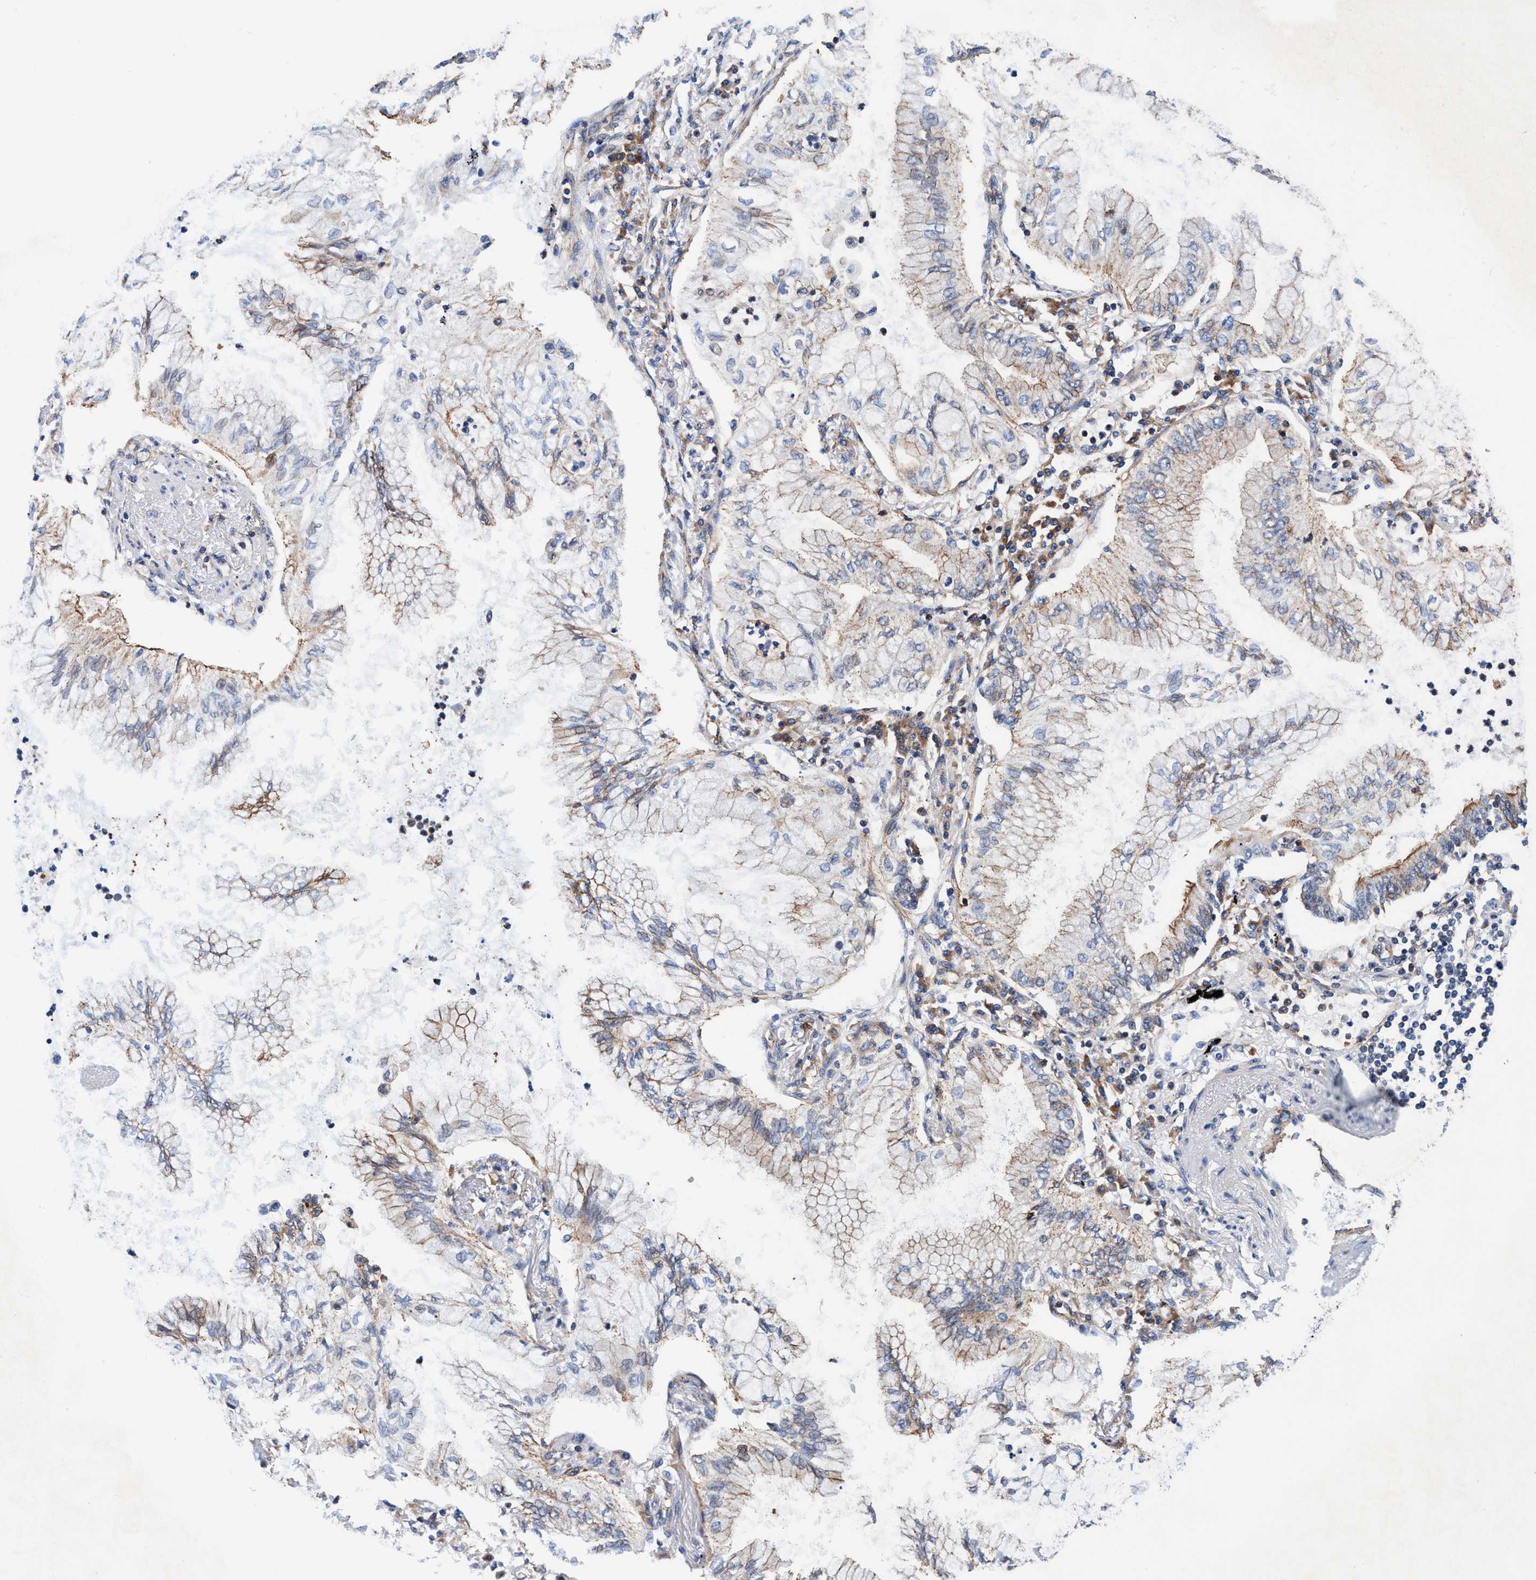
{"staining": {"intensity": "weak", "quantity": "25%-75%", "location": "cytoplasmic/membranous"}, "tissue": "lung cancer", "cell_type": "Tumor cells", "image_type": "cancer", "snomed": [{"axis": "morphology", "description": "Normal tissue, NOS"}, {"axis": "morphology", "description": "Adenocarcinoma, NOS"}, {"axis": "topography", "description": "Bronchus"}, {"axis": "topography", "description": "Lung"}], "caption": "Brown immunohistochemical staining in human lung cancer reveals weak cytoplasmic/membranous staining in approximately 25%-75% of tumor cells.", "gene": "MCM3AP", "patient": {"sex": "female", "age": 70}}